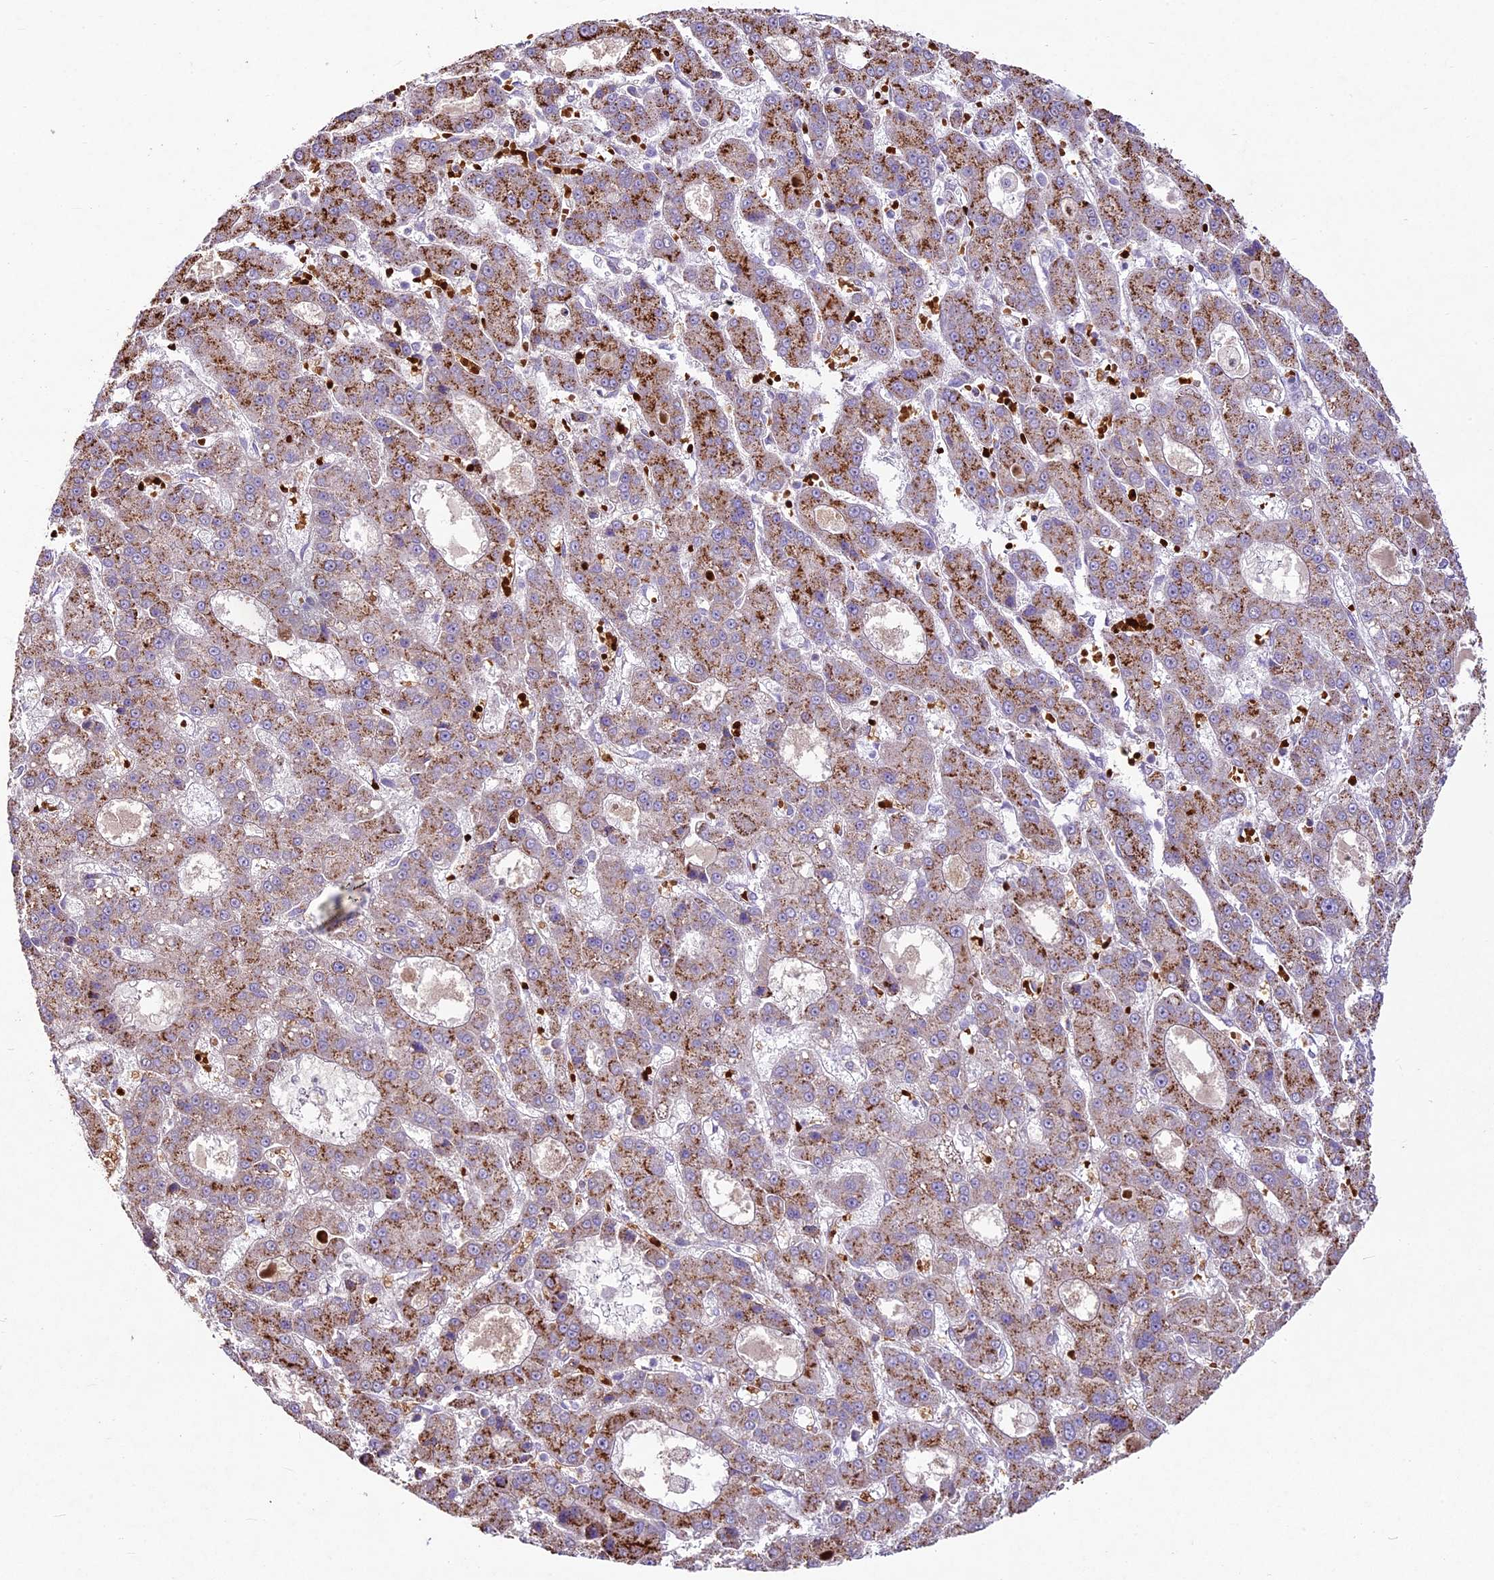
{"staining": {"intensity": "moderate", "quantity": ">75%", "location": "cytoplasmic/membranous"}, "tissue": "liver cancer", "cell_type": "Tumor cells", "image_type": "cancer", "snomed": [{"axis": "morphology", "description": "Carcinoma, Hepatocellular, NOS"}, {"axis": "topography", "description": "Liver"}], "caption": "A brown stain highlights moderate cytoplasmic/membranous positivity of a protein in liver hepatocellular carcinoma tumor cells. The staining was performed using DAB (3,3'-diaminobenzidine) to visualize the protein expression in brown, while the nuclei were stained in blue with hematoxylin (Magnification: 20x).", "gene": "SUSD3", "patient": {"sex": "male", "age": 70}}